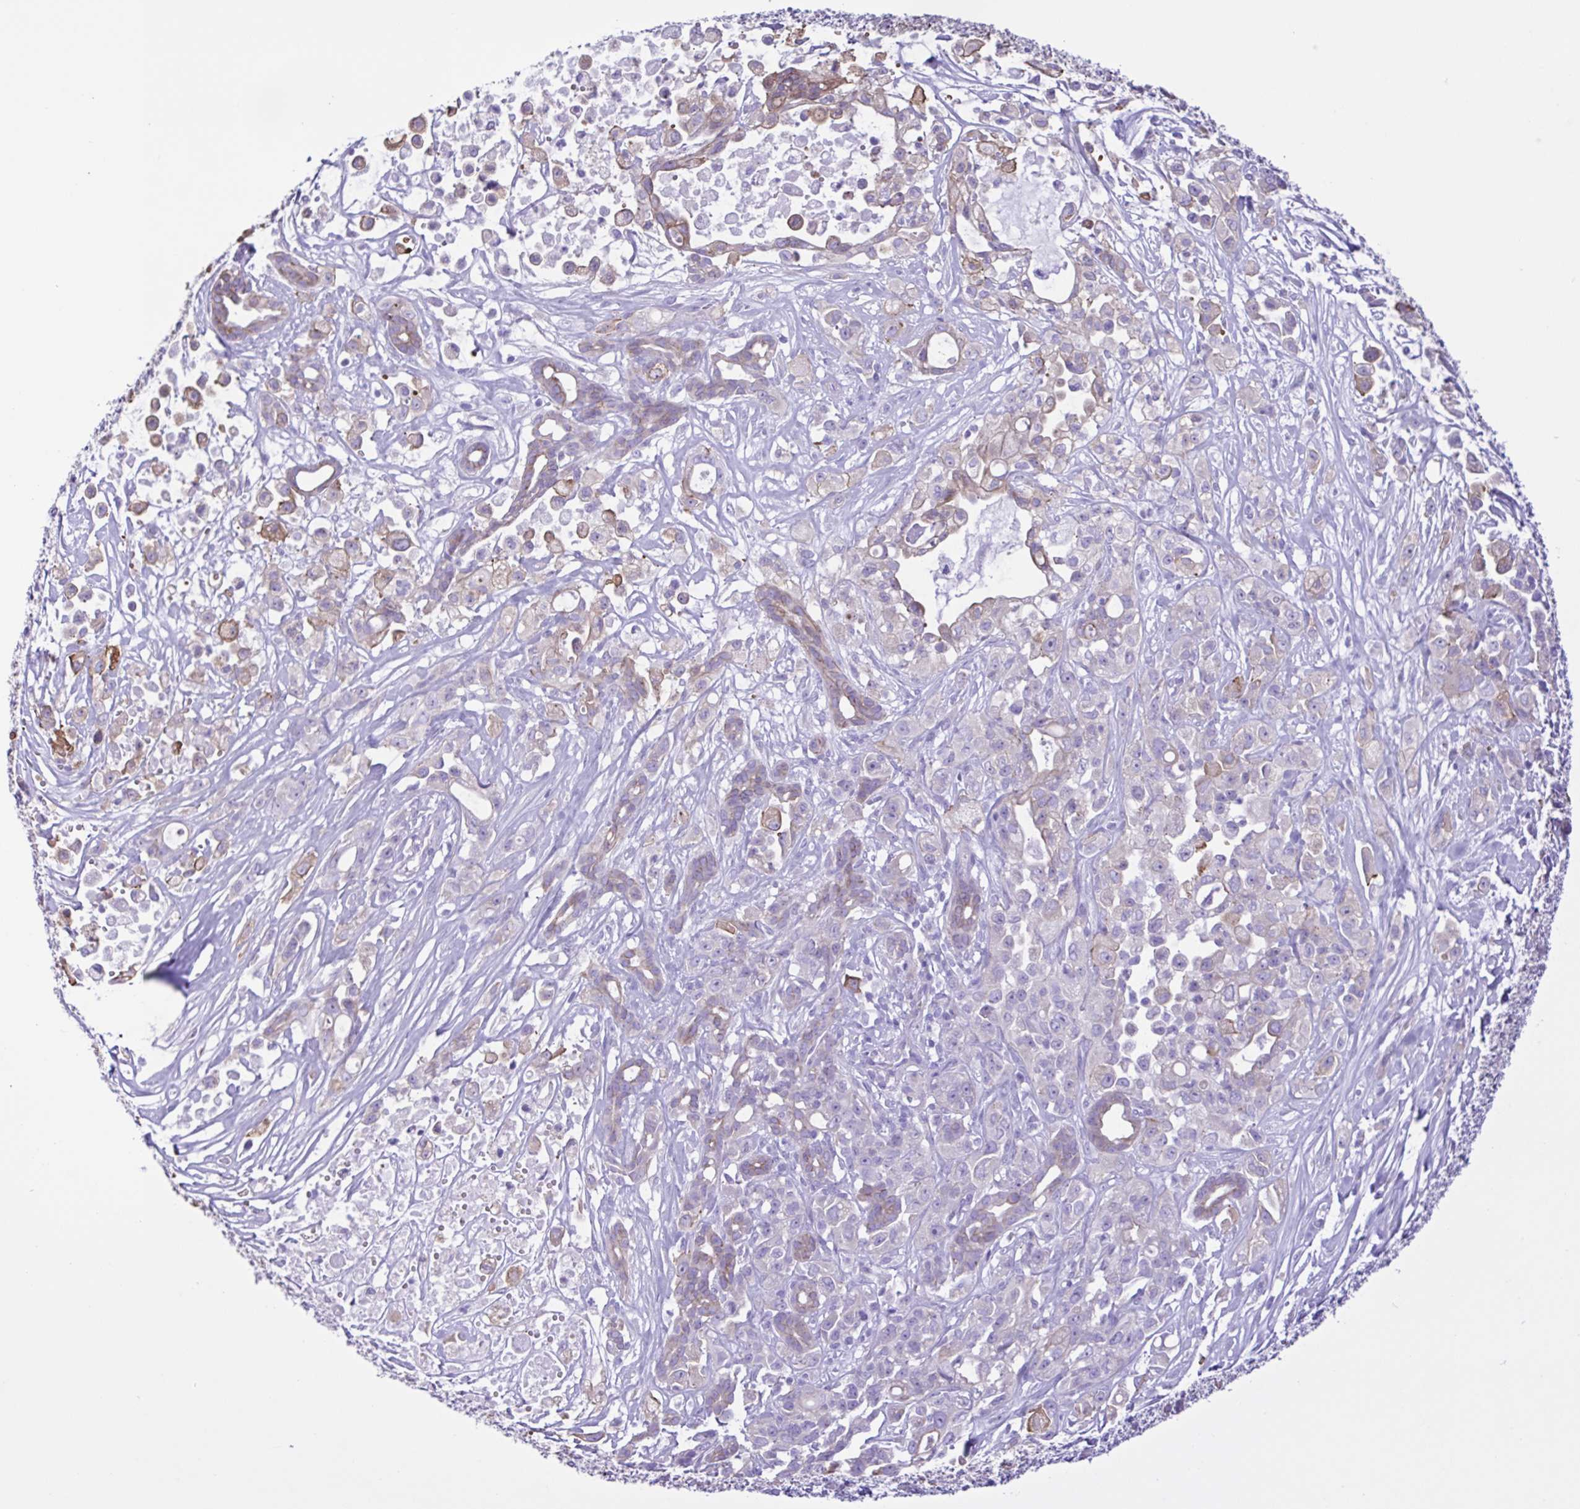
{"staining": {"intensity": "weak", "quantity": "25%-75%", "location": "cytoplasmic/membranous"}, "tissue": "pancreatic cancer", "cell_type": "Tumor cells", "image_type": "cancer", "snomed": [{"axis": "morphology", "description": "Adenocarcinoma, NOS"}, {"axis": "topography", "description": "Pancreas"}], "caption": "Protein staining by IHC demonstrates weak cytoplasmic/membranous positivity in approximately 25%-75% of tumor cells in pancreatic adenocarcinoma.", "gene": "CYP11A1", "patient": {"sex": "male", "age": 44}}